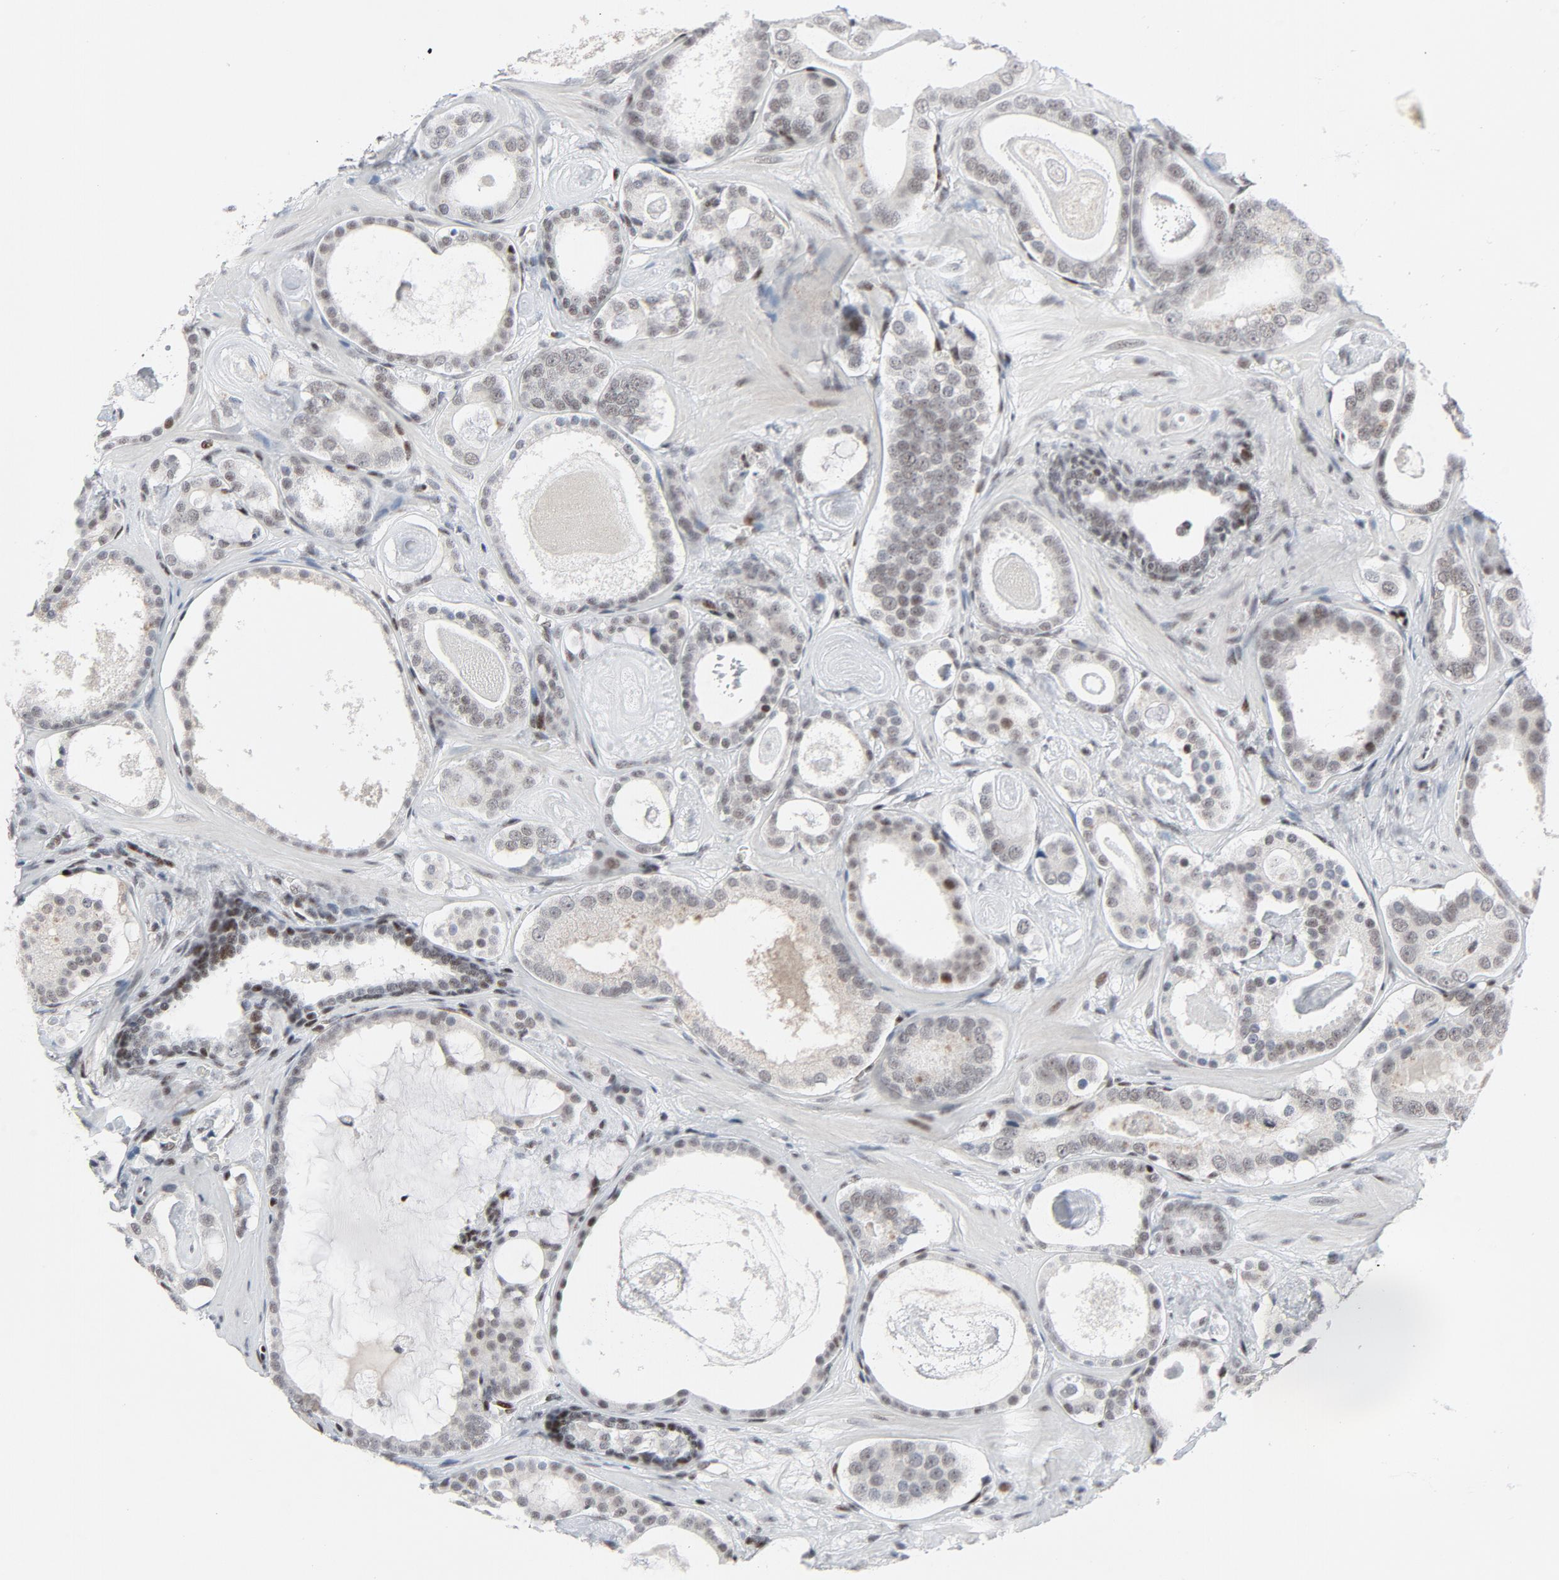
{"staining": {"intensity": "weak", "quantity": "<25%", "location": "nuclear"}, "tissue": "prostate cancer", "cell_type": "Tumor cells", "image_type": "cancer", "snomed": [{"axis": "morphology", "description": "Adenocarcinoma, Low grade"}, {"axis": "topography", "description": "Prostate"}], "caption": "Immunohistochemistry micrograph of neoplastic tissue: prostate adenocarcinoma (low-grade) stained with DAB (3,3'-diaminobenzidine) displays no significant protein expression in tumor cells.", "gene": "GABPA", "patient": {"sex": "male", "age": 57}}